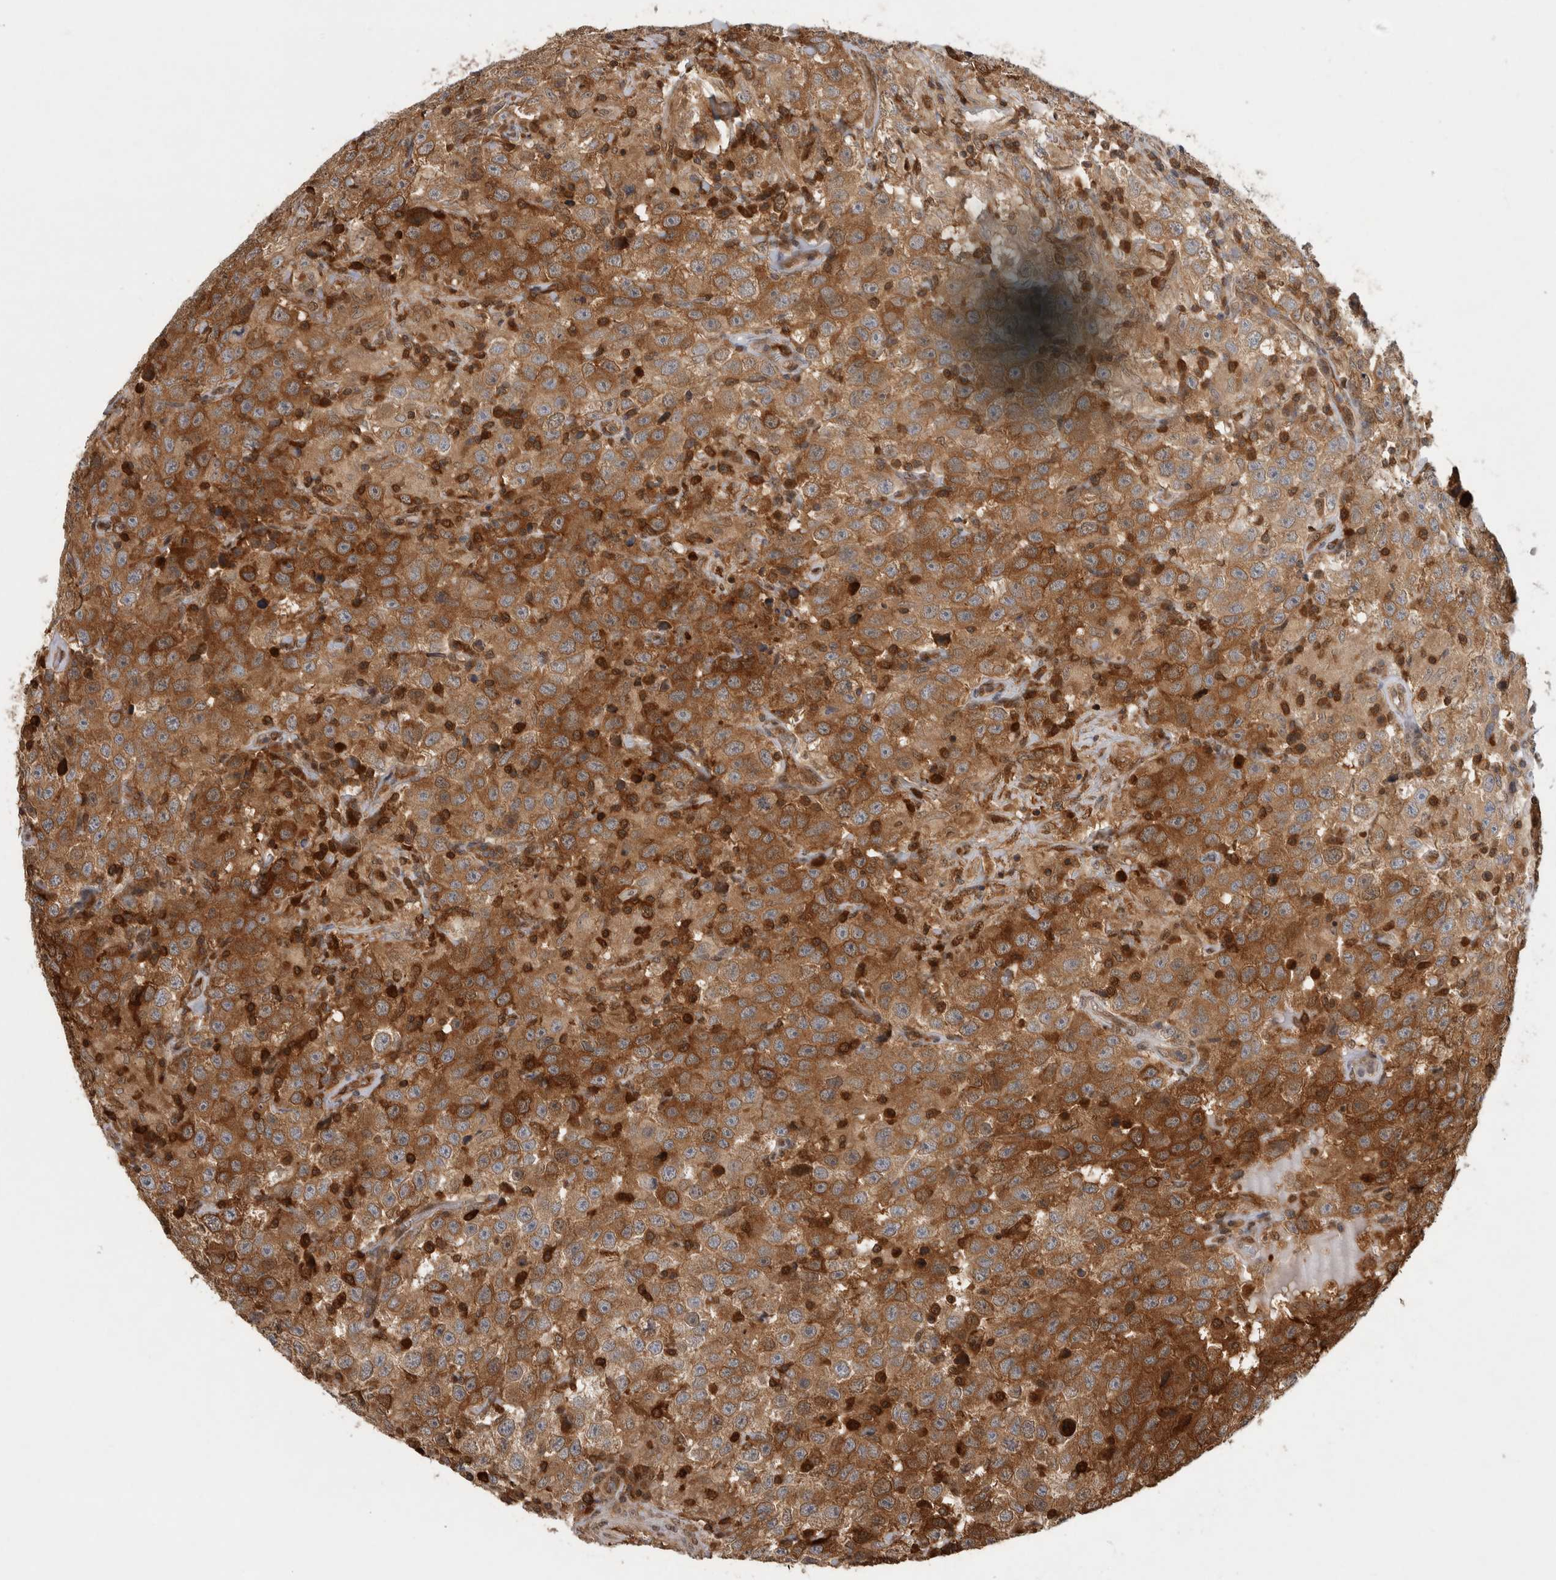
{"staining": {"intensity": "moderate", "quantity": ">75%", "location": "cytoplasmic/membranous"}, "tissue": "testis cancer", "cell_type": "Tumor cells", "image_type": "cancer", "snomed": [{"axis": "morphology", "description": "Seminoma, NOS"}, {"axis": "topography", "description": "Testis"}], "caption": "Testis cancer stained for a protein (brown) exhibits moderate cytoplasmic/membranous positive expression in about >75% of tumor cells.", "gene": "ASTN2", "patient": {"sex": "male", "age": 41}}